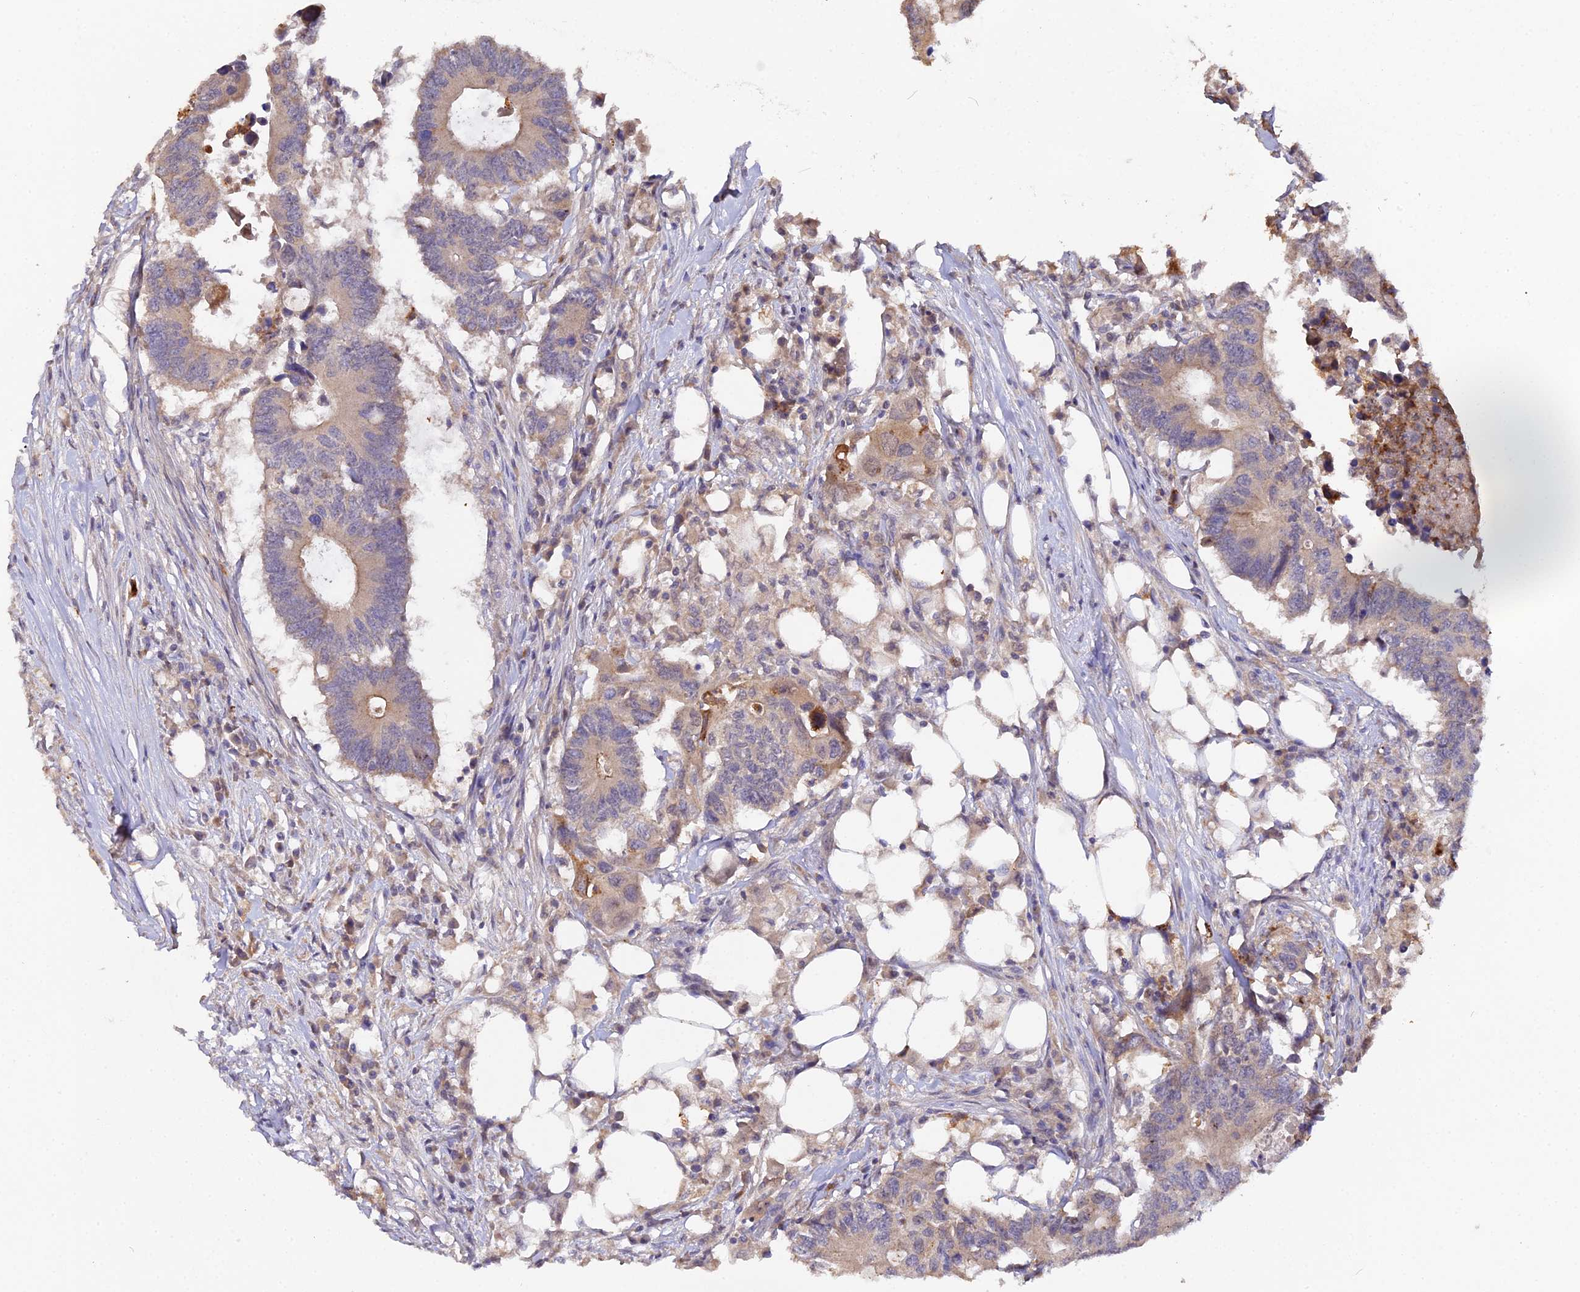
{"staining": {"intensity": "weak", "quantity": "<25%", "location": "cytoplasmic/membranous"}, "tissue": "colorectal cancer", "cell_type": "Tumor cells", "image_type": "cancer", "snomed": [{"axis": "morphology", "description": "Adenocarcinoma, NOS"}, {"axis": "topography", "description": "Colon"}], "caption": "The image exhibits no staining of tumor cells in colorectal cancer (adenocarcinoma).", "gene": "TRIM26", "patient": {"sex": "male", "age": 71}}